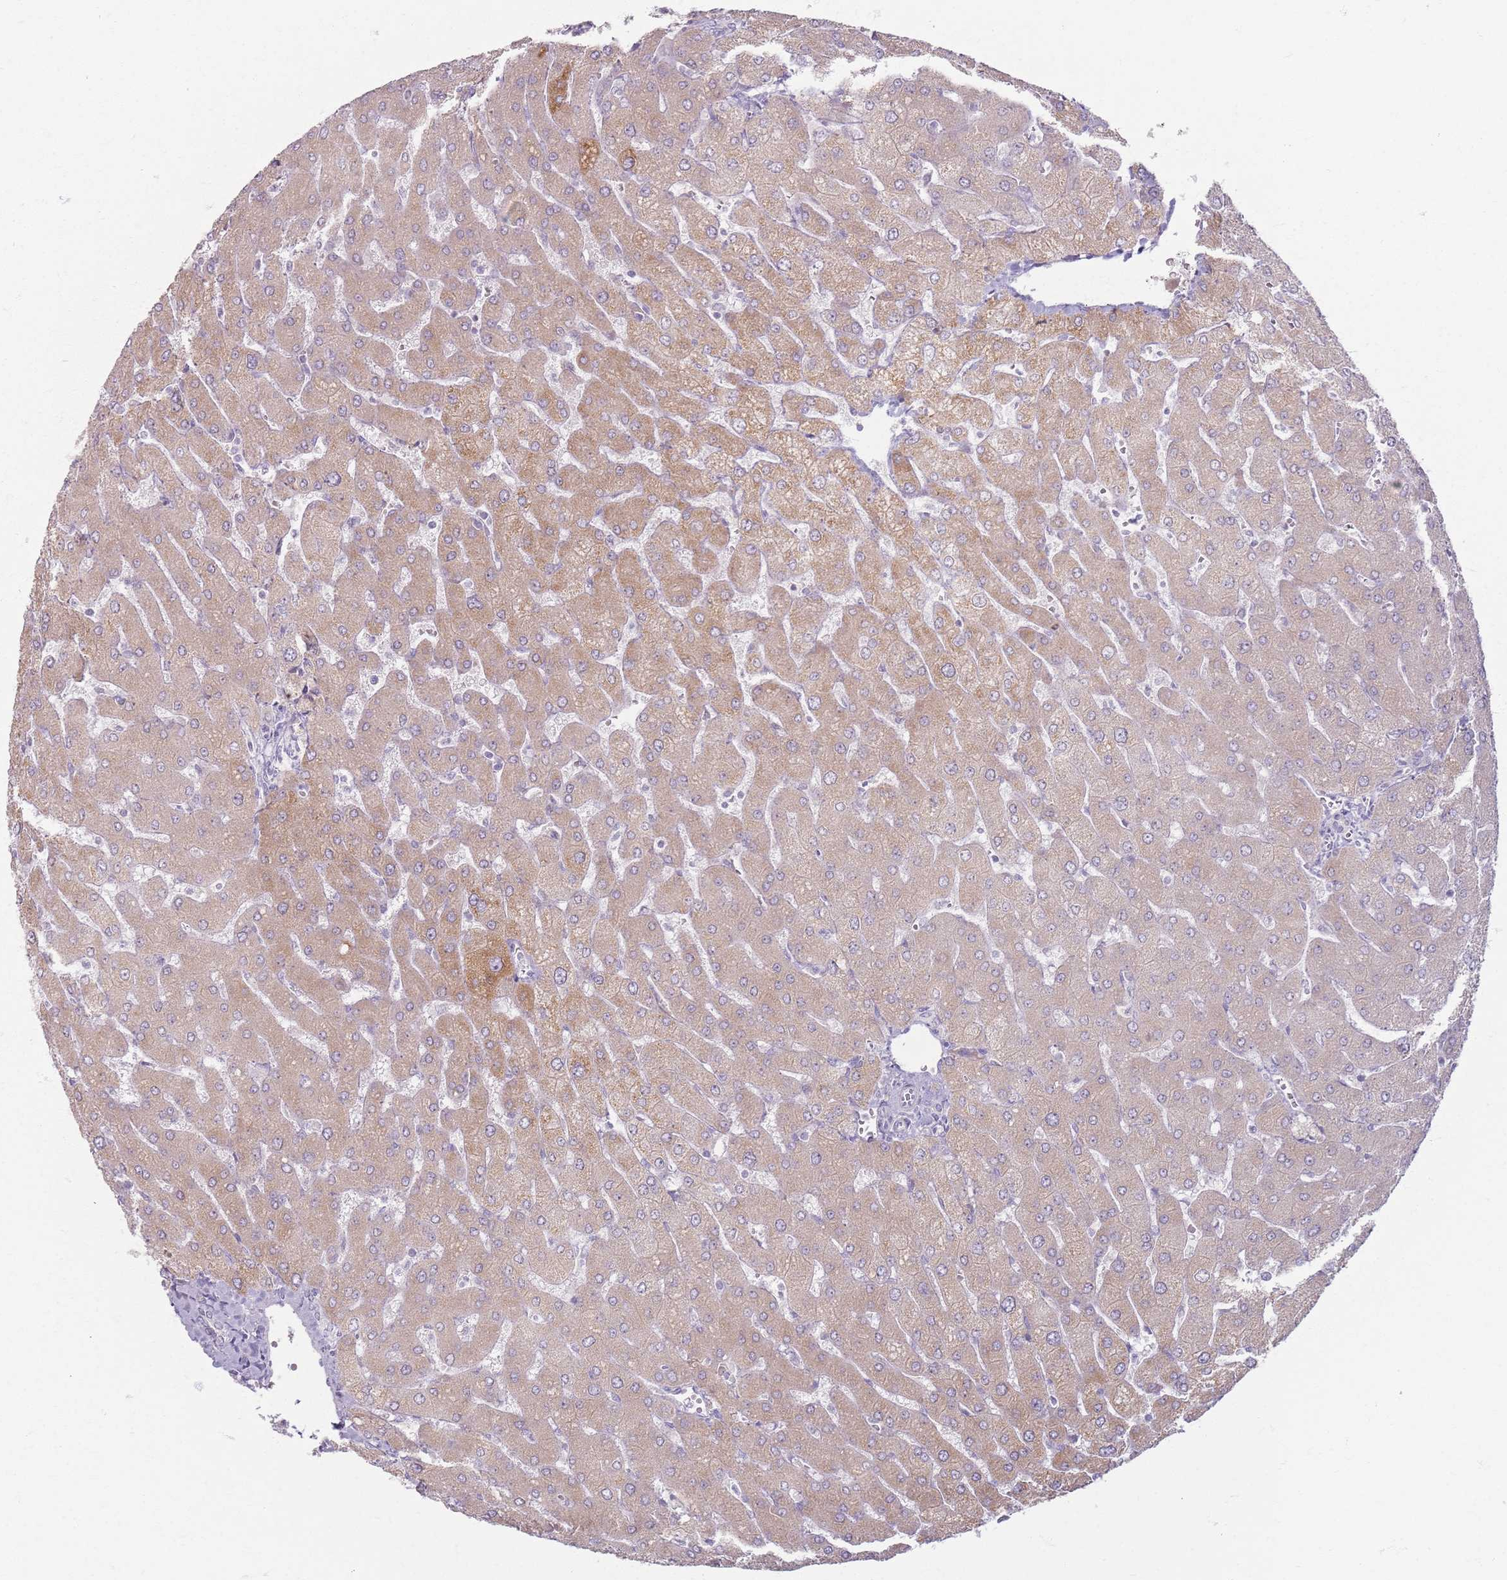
{"staining": {"intensity": "negative", "quantity": "none", "location": "none"}, "tissue": "liver", "cell_type": "Cholangiocytes", "image_type": "normal", "snomed": [{"axis": "morphology", "description": "Normal tissue, NOS"}, {"axis": "topography", "description": "Liver"}], "caption": "An immunohistochemistry image of normal liver is shown. There is no staining in cholangiocytes of liver. The staining was performed using DAB (3,3'-diaminobenzidine) to visualize the protein expression in brown, while the nuclei were stained in blue with hematoxylin (Magnification: 20x).", "gene": "CRIPT", "patient": {"sex": "male", "age": 55}}